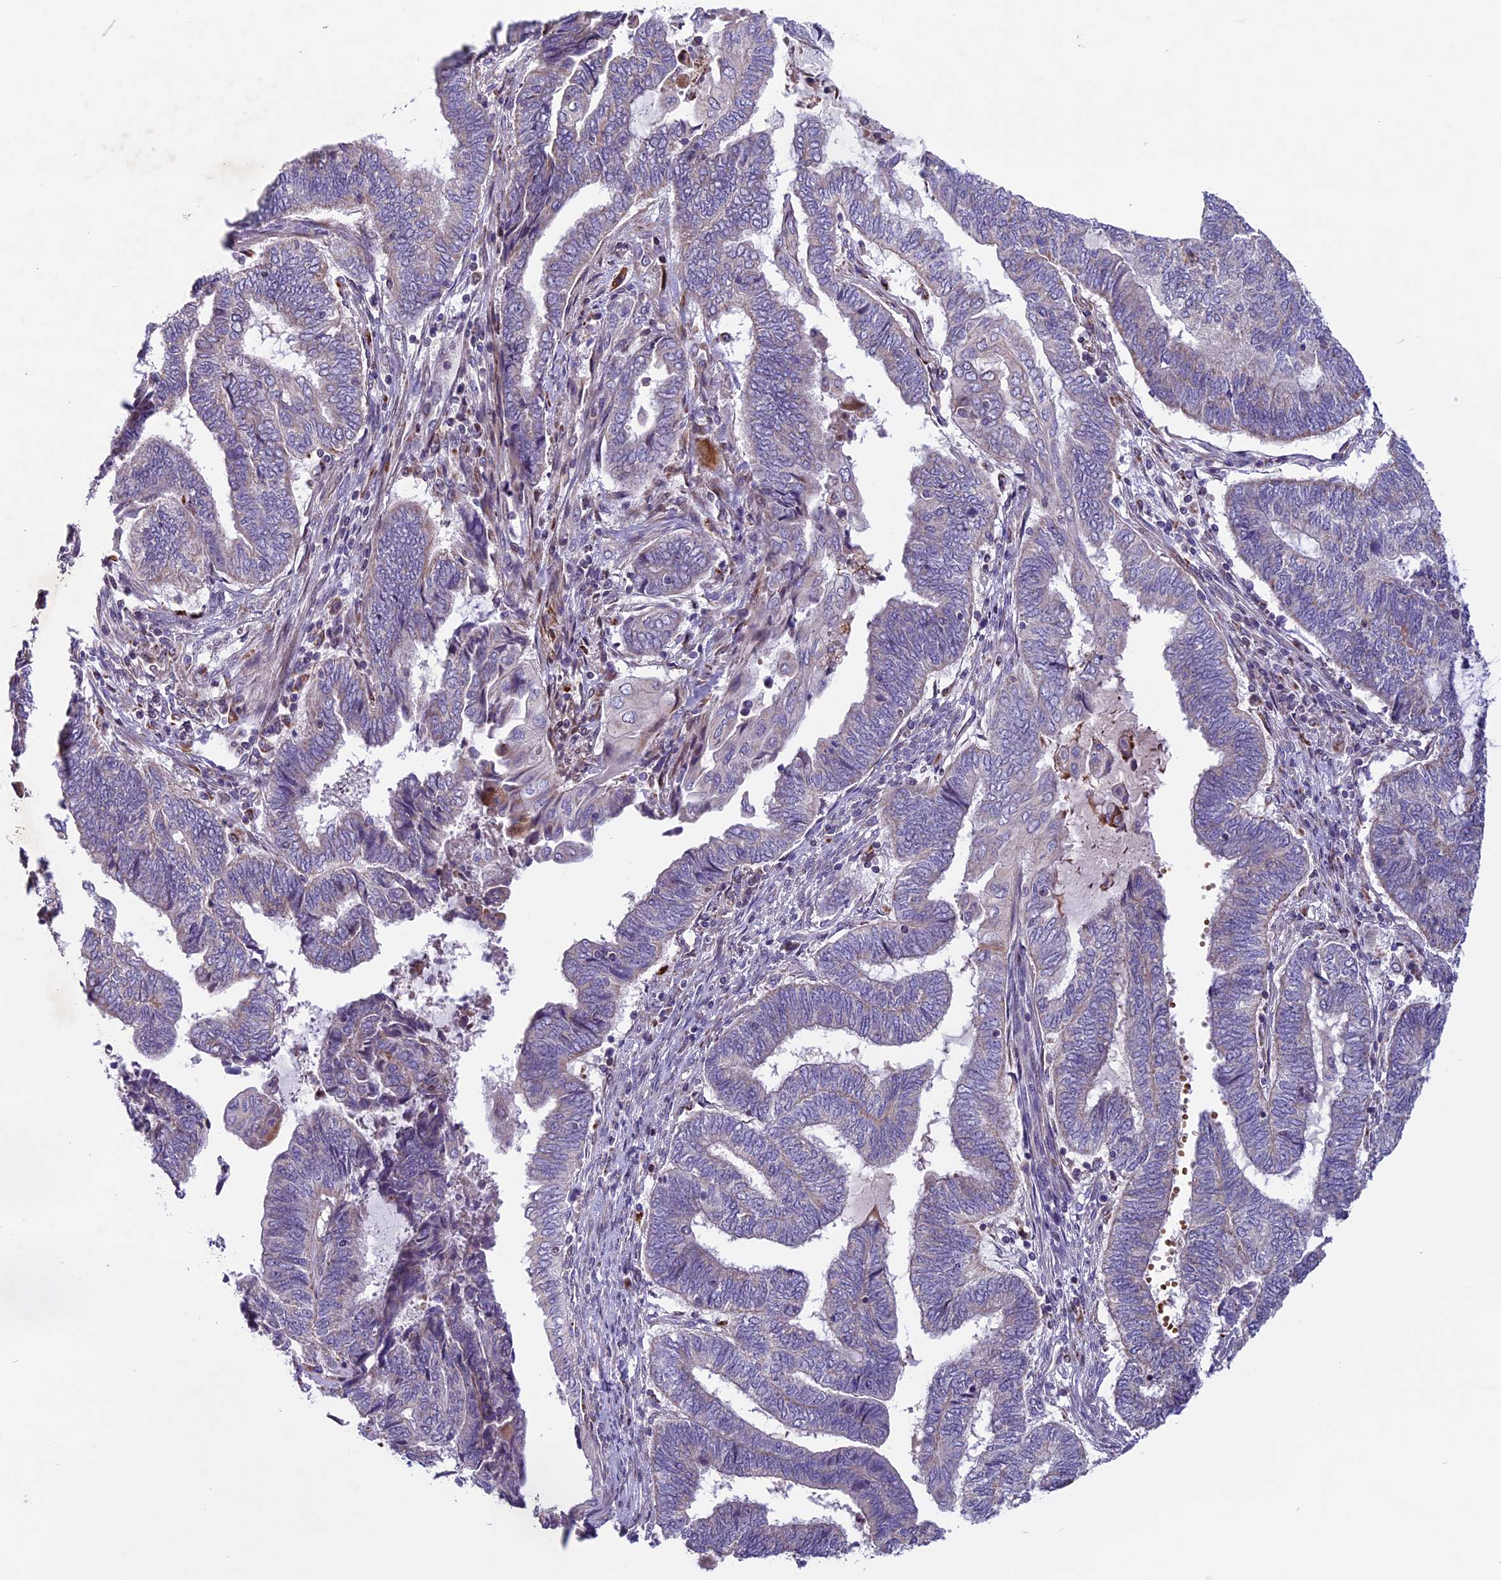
{"staining": {"intensity": "weak", "quantity": "<25%", "location": "cytoplasmic/membranous"}, "tissue": "endometrial cancer", "cell_type": "Tumor cells", "image_type": "cancer", "snomed": [{"axis": "morphology", "description": "Adenocarcinoma, NOS"}, {"axis": "topography", "description": "Uterus"}, {"axis": "topography", "description": "Endometrium"}], "caption": "Tumor cells show no significant protein positivity in endometrial adenocarcinoma.", "gene": "MIEF2", "patient": {"sex": "female", "age": 70}}